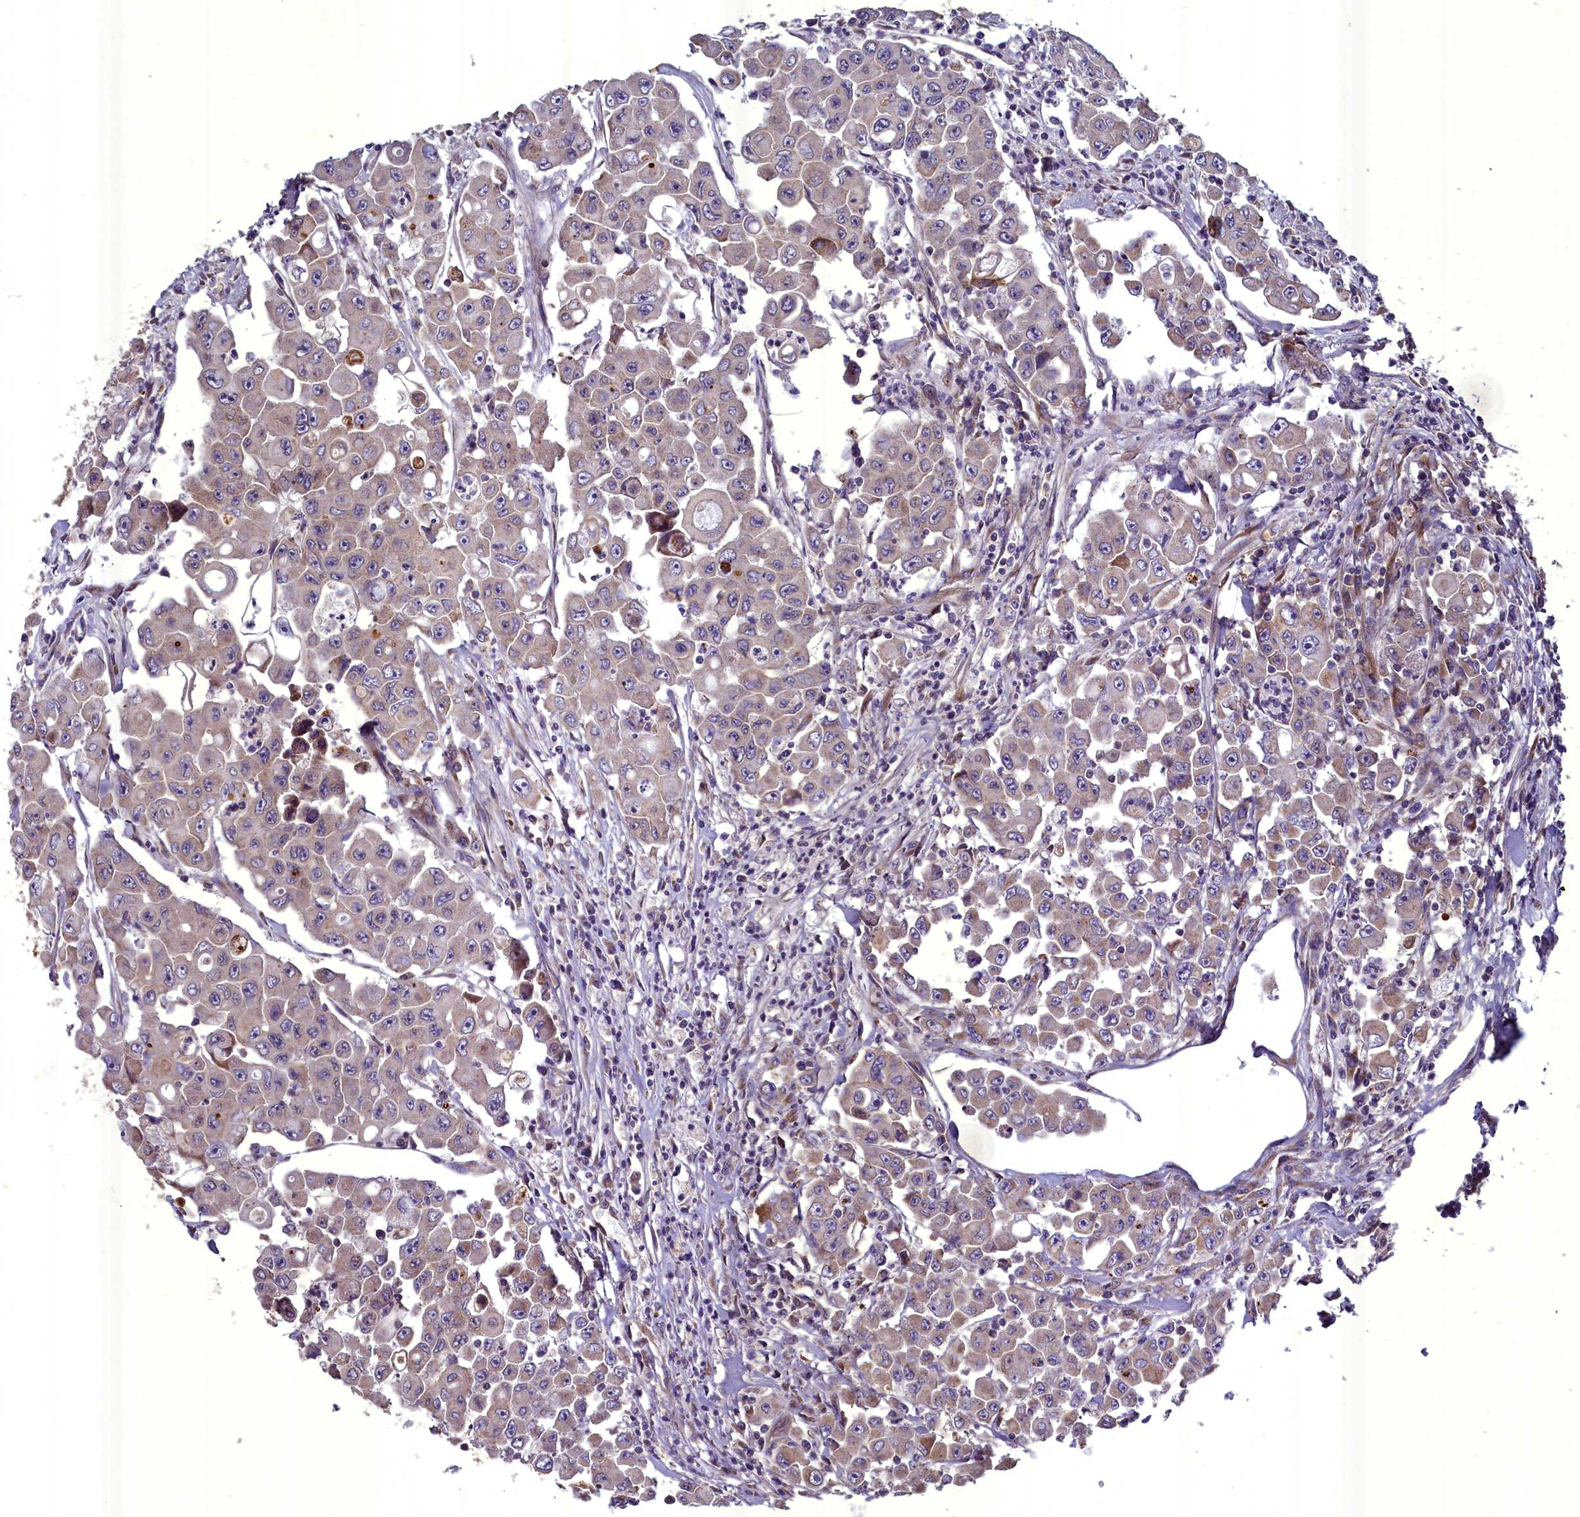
{"staining": {"intensity": "weak", "quantity": ">75%", "location": "cytoplasmic/membranous"}, "tissue": "colorectal cancer", "cell_type": "Tumor cells", "image_type": "cancer", "snomed": [{"axis": "morphology", "description": "Adenocarcinoma, NOS"}, {"axis": "topography", "description": "Colon"}], "caption": "An IHC image of tumor tissue is shown. Protein staining in brown highlights weak cytoplasmic/membranous positivity in colorectal cancer (adenocarcinoma) within tumor cells.", "gene": "ACAD8", "patient": {"sex": "male", "age": 51}}